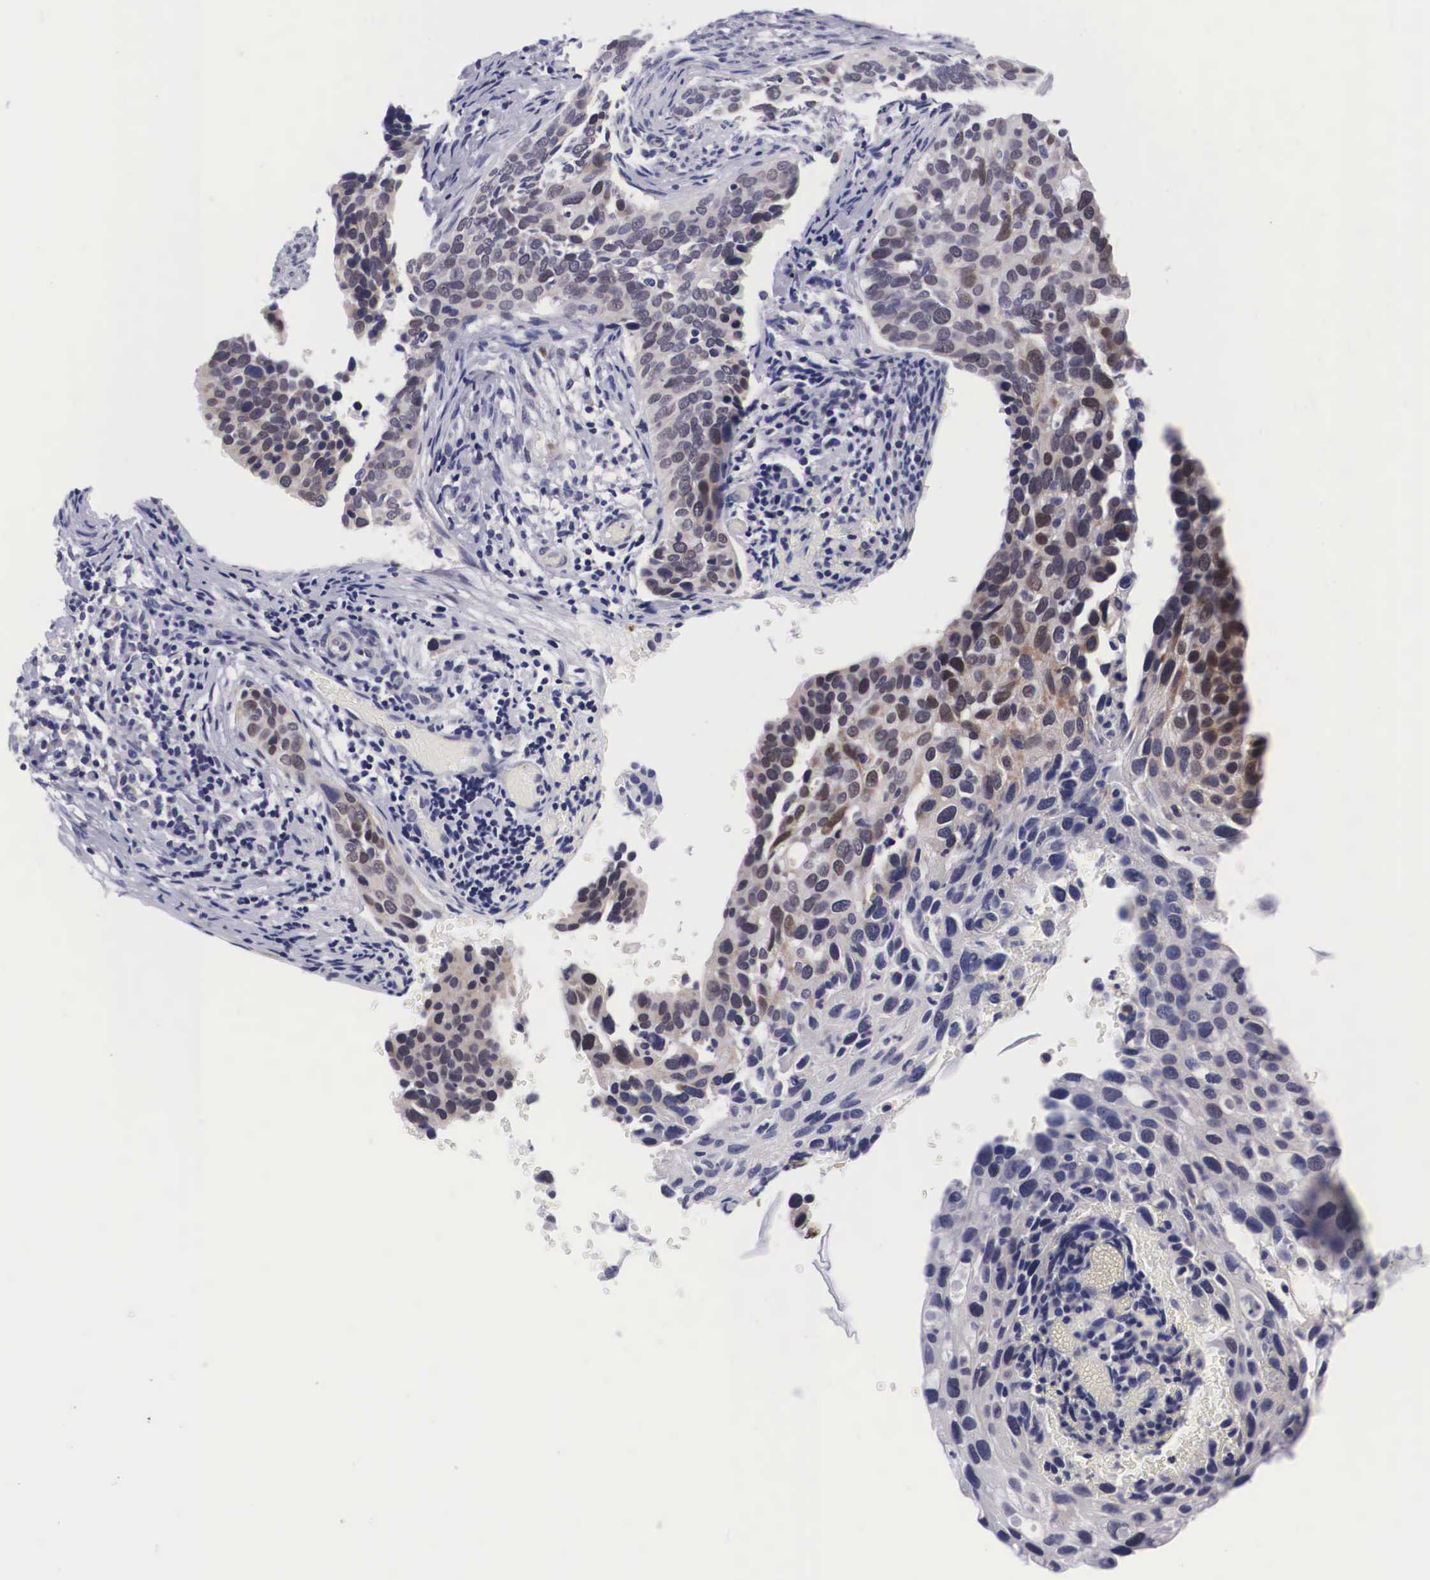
{"staining": {"intensity": "weak", "quantity": "25%-75%", "location": "cytoplasmic/membranous"}, "tissue": "cervical cancer", "cell_type": "Tumor cells", "image_type": "cancer", "snomed": [{"axis": "morphology", "description": "Squamous cell carcinoma, NOS"}, {"axis": "topography", "description": "Cervix"}], "caption": "Cervical squamous cell carcinoma stained with DAB immunohistochemistry displays low levels of weak cytoplasmic/membranous expression in approximately 25%-75% of tumor cells. The staining is performed using DAB (3,3'-diaminobenzidine) brown chromogen to label protein expression. The nuclei are counter-stained blue using hematoxylin.", "gene": "SOX11", "patient": {"sex": "female", "age": 31}}